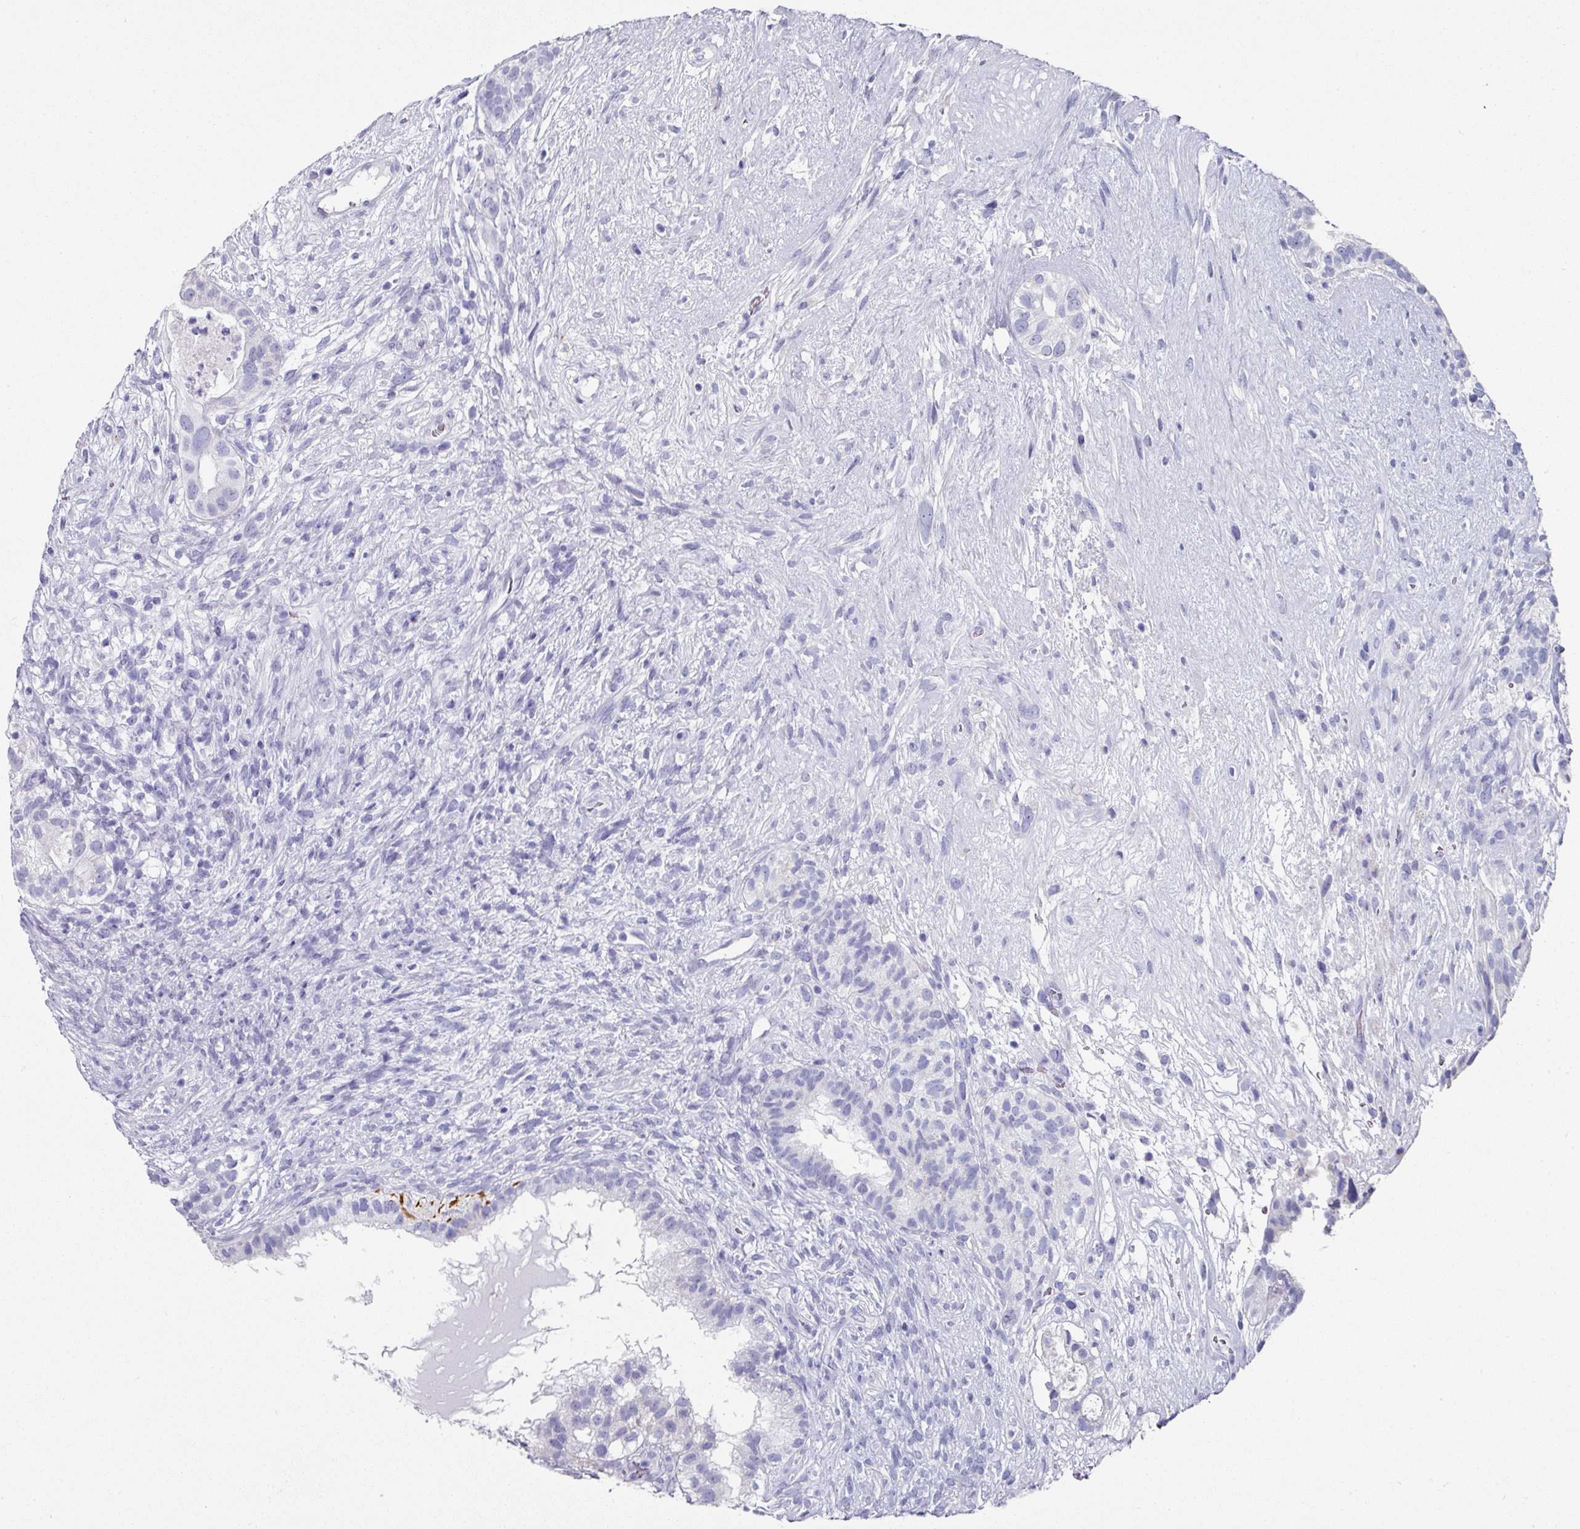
{"staining": {"intensity": "negative", "quantity": "none", "location": "none"}, "tissue": "testis cancer", "cell_type": "Tumor cells", "image_type": "cancer", "snomed": [{"axis": "morphology", "description": "Seminoma, NOS"}, {"axis": "morphology", "description": "Carcinoma, Embryonal, NOS"}, {"axis": "topography", "description": "Testis"}], "caption": "The histopathology image reveals no staining of tumor cells in seminoma (testis). Brightfield microscopy of IHC stained with DAB (brown) and hematoxylin (blue), captured at high magnification.", "gene": "SETBP1", "patient": {"sex": "male", "age": 41}}